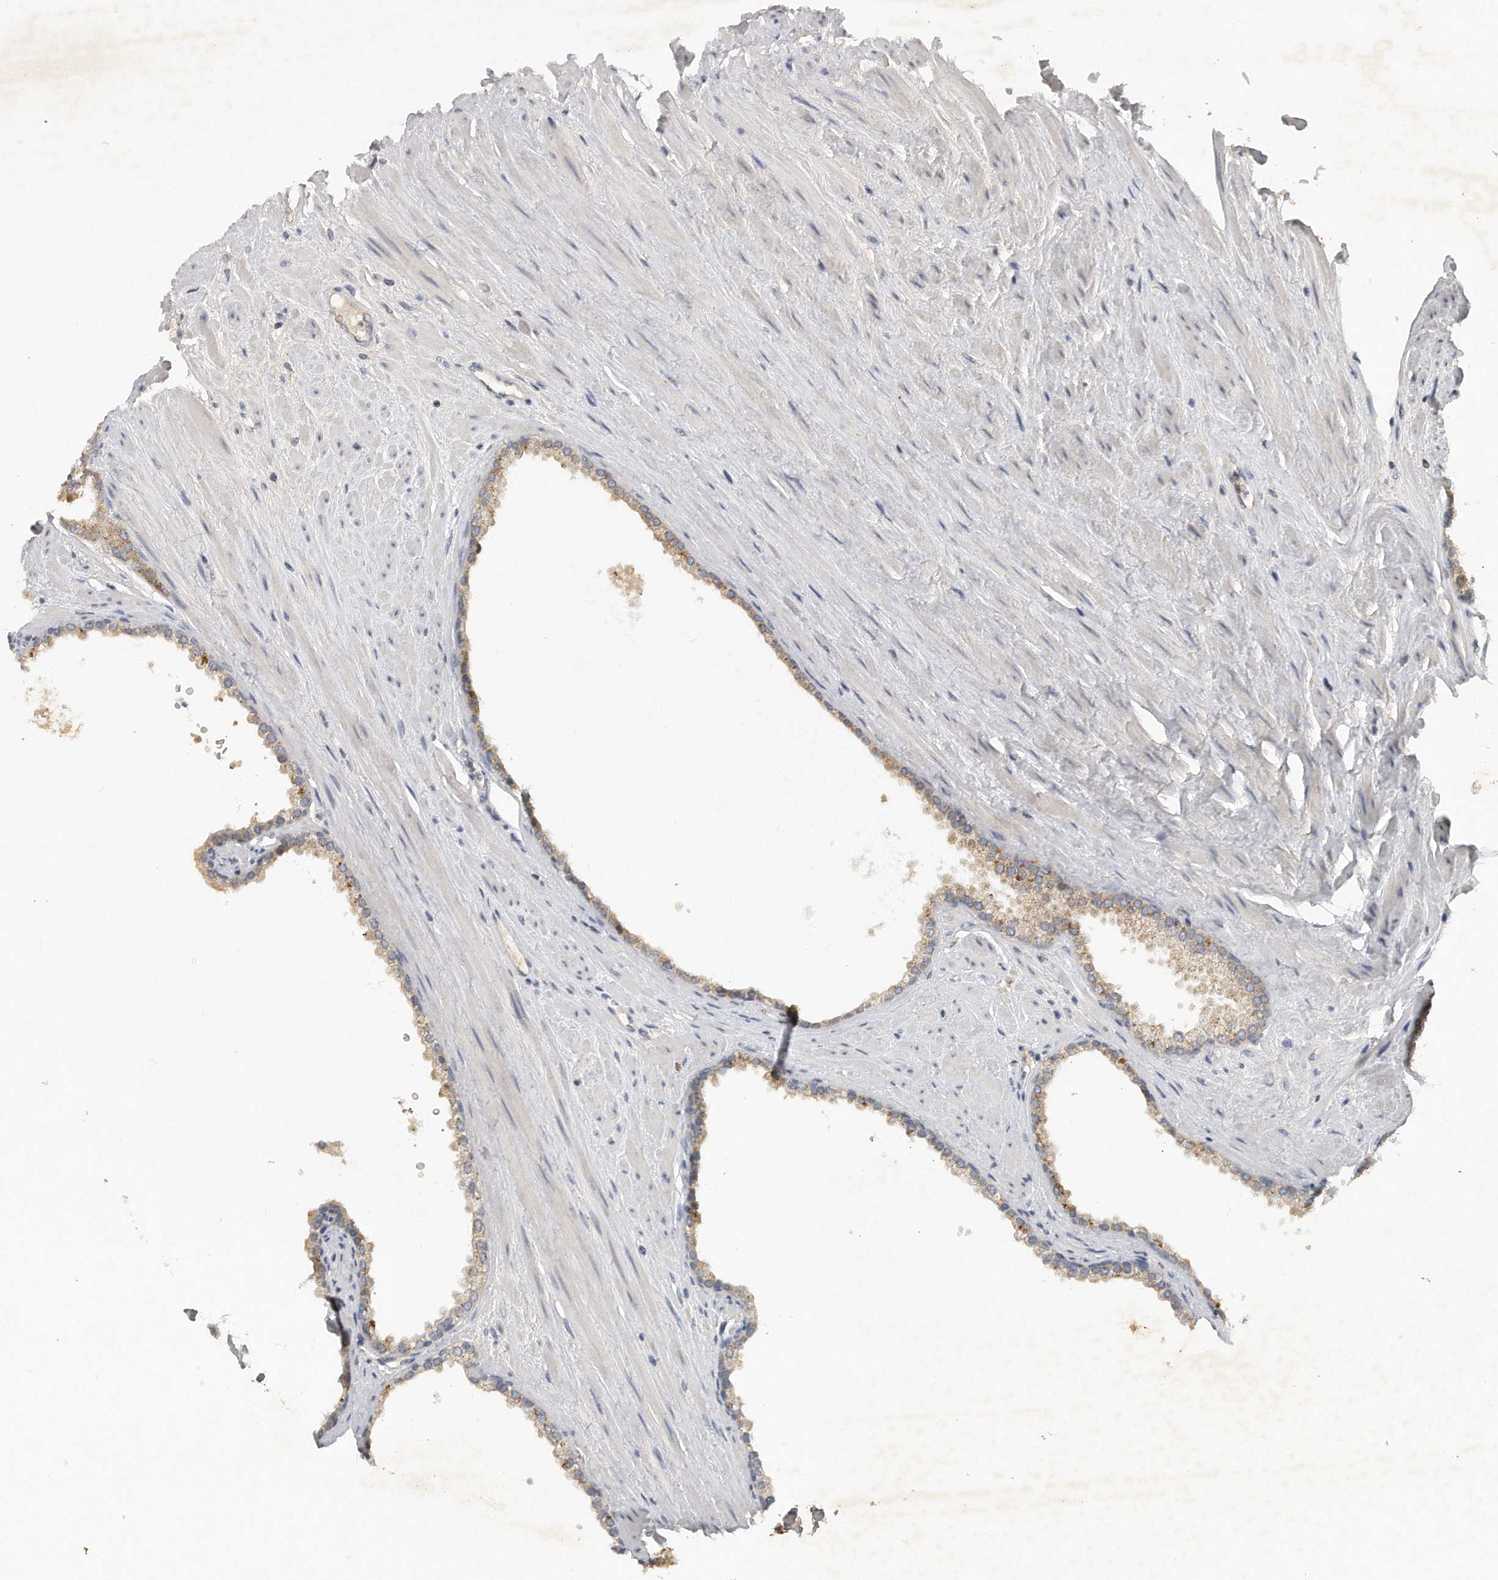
{"staining": {"intensity": "weak", "quantity": ">75%", "location": "cytoplasmic/membranous"}, "tissue": "prostate cancer", "cell_type": "Tumor cells", "image_type": "cancer", "snomed": [{"axis": "morphology", "description": "Adenocarcinoma, Low grade"}, {"axis": "topography", "description": "Prostate"}], "caption": "An IHC photomicrograph of tumor tissue is shown. Protein staining in brown labels weak cytoplasmic/membranous positivity in low-grade adenocarcinoma (prostate) within tumor cells.", "gene": "TRAPPC14", "patient": {"sex": "male", "age": 62}}